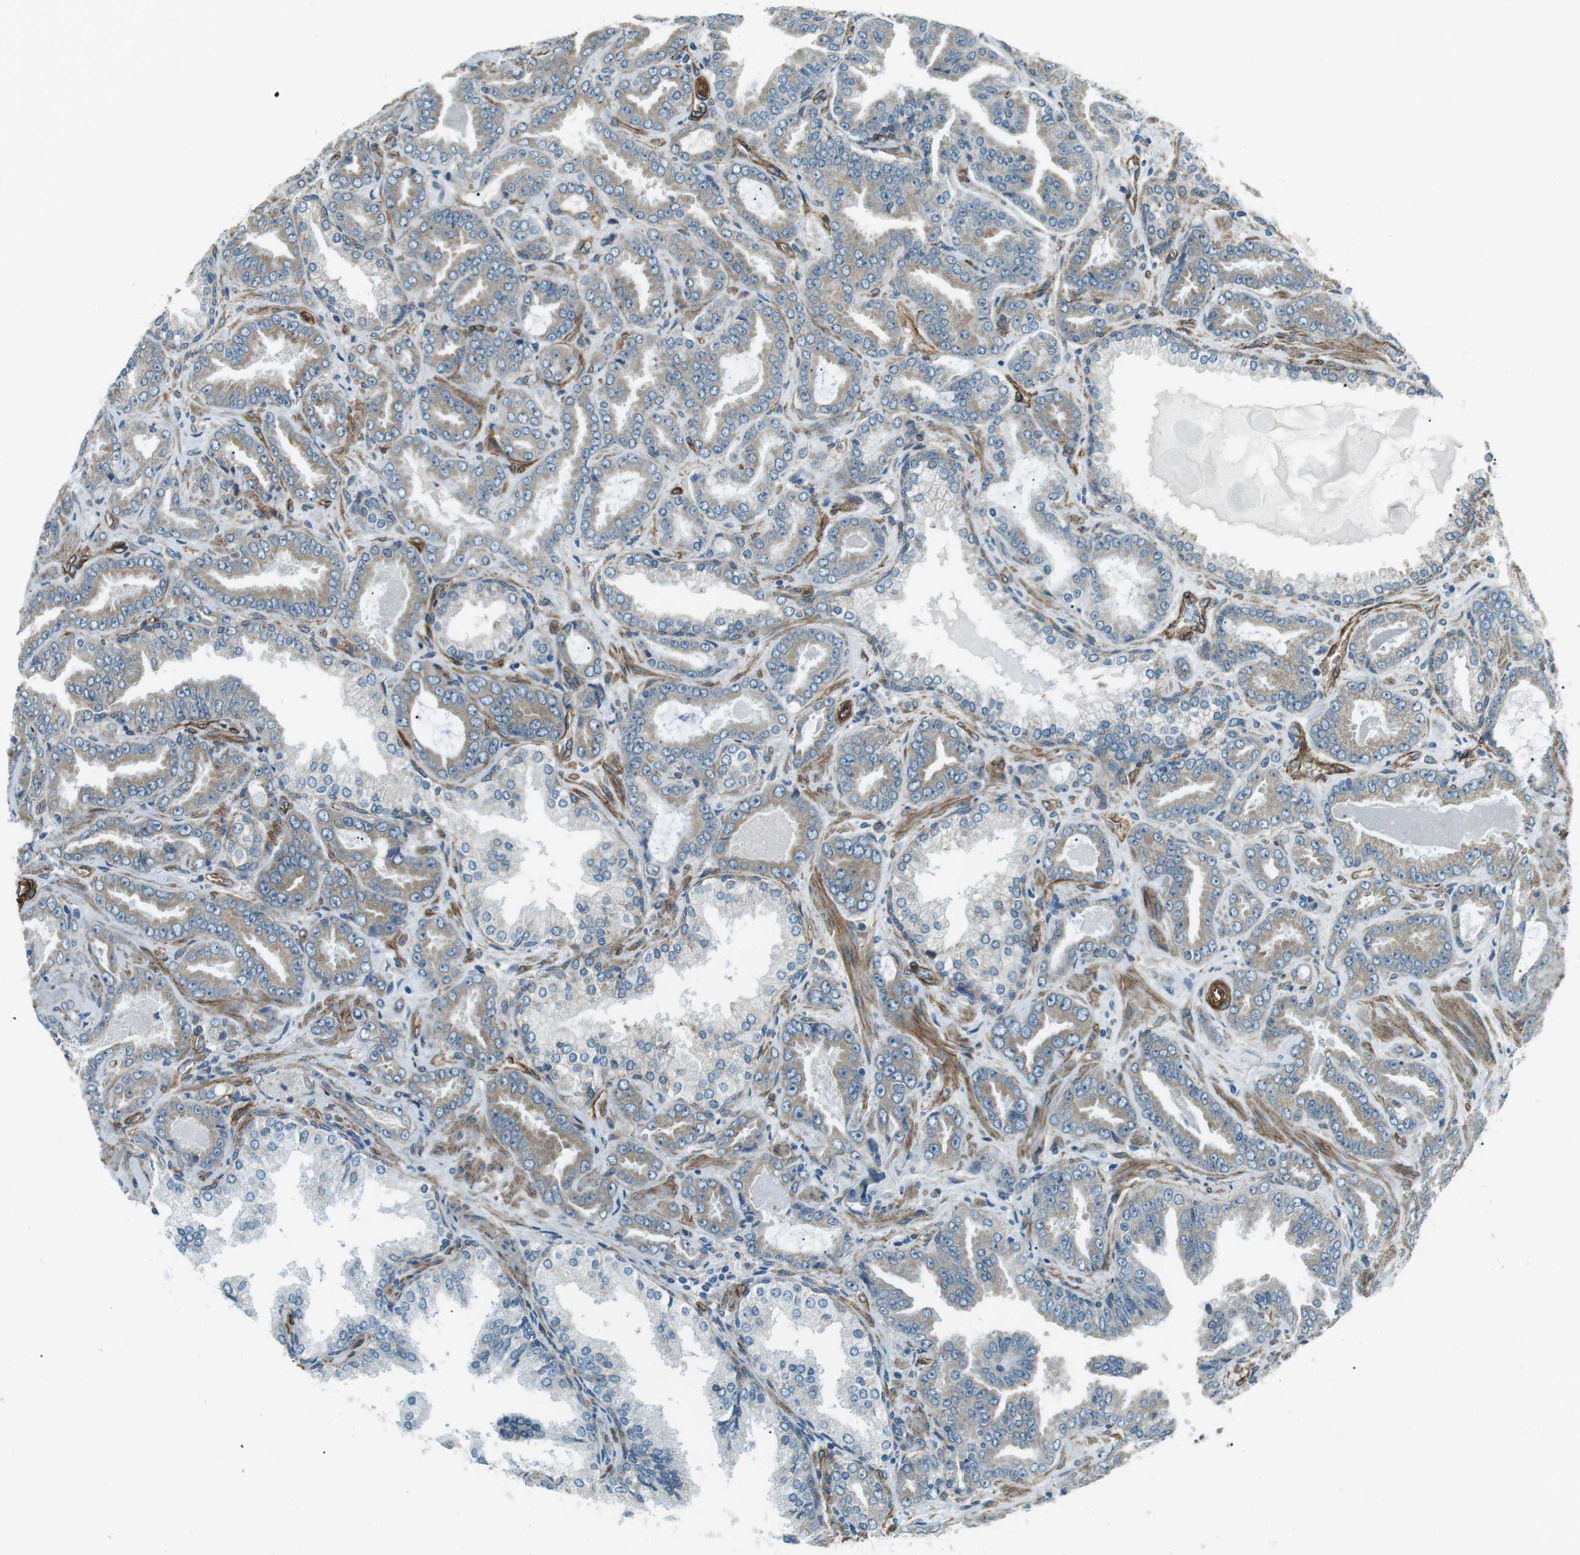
{"staining": {"intensity": "weak", "quantity": ">75%", "location": "cytoplasmic/membranous"}, "tissue": "prostate cancer", "cell_type": "Tumor cells", "image_type": "cancer", "snomed": [{"axis": "morphology", "description": "Adenocarcinoma, Low grade"}, {"axis": "topography", "description": "Prostate"}], "caption": "Human adenocarcinoma (low-grade) (prostate) stained with a protein marker exhibits weak staining in tumor cells.", "gene": "ODR4", "patient": {"sex": "male", "age": 60}}